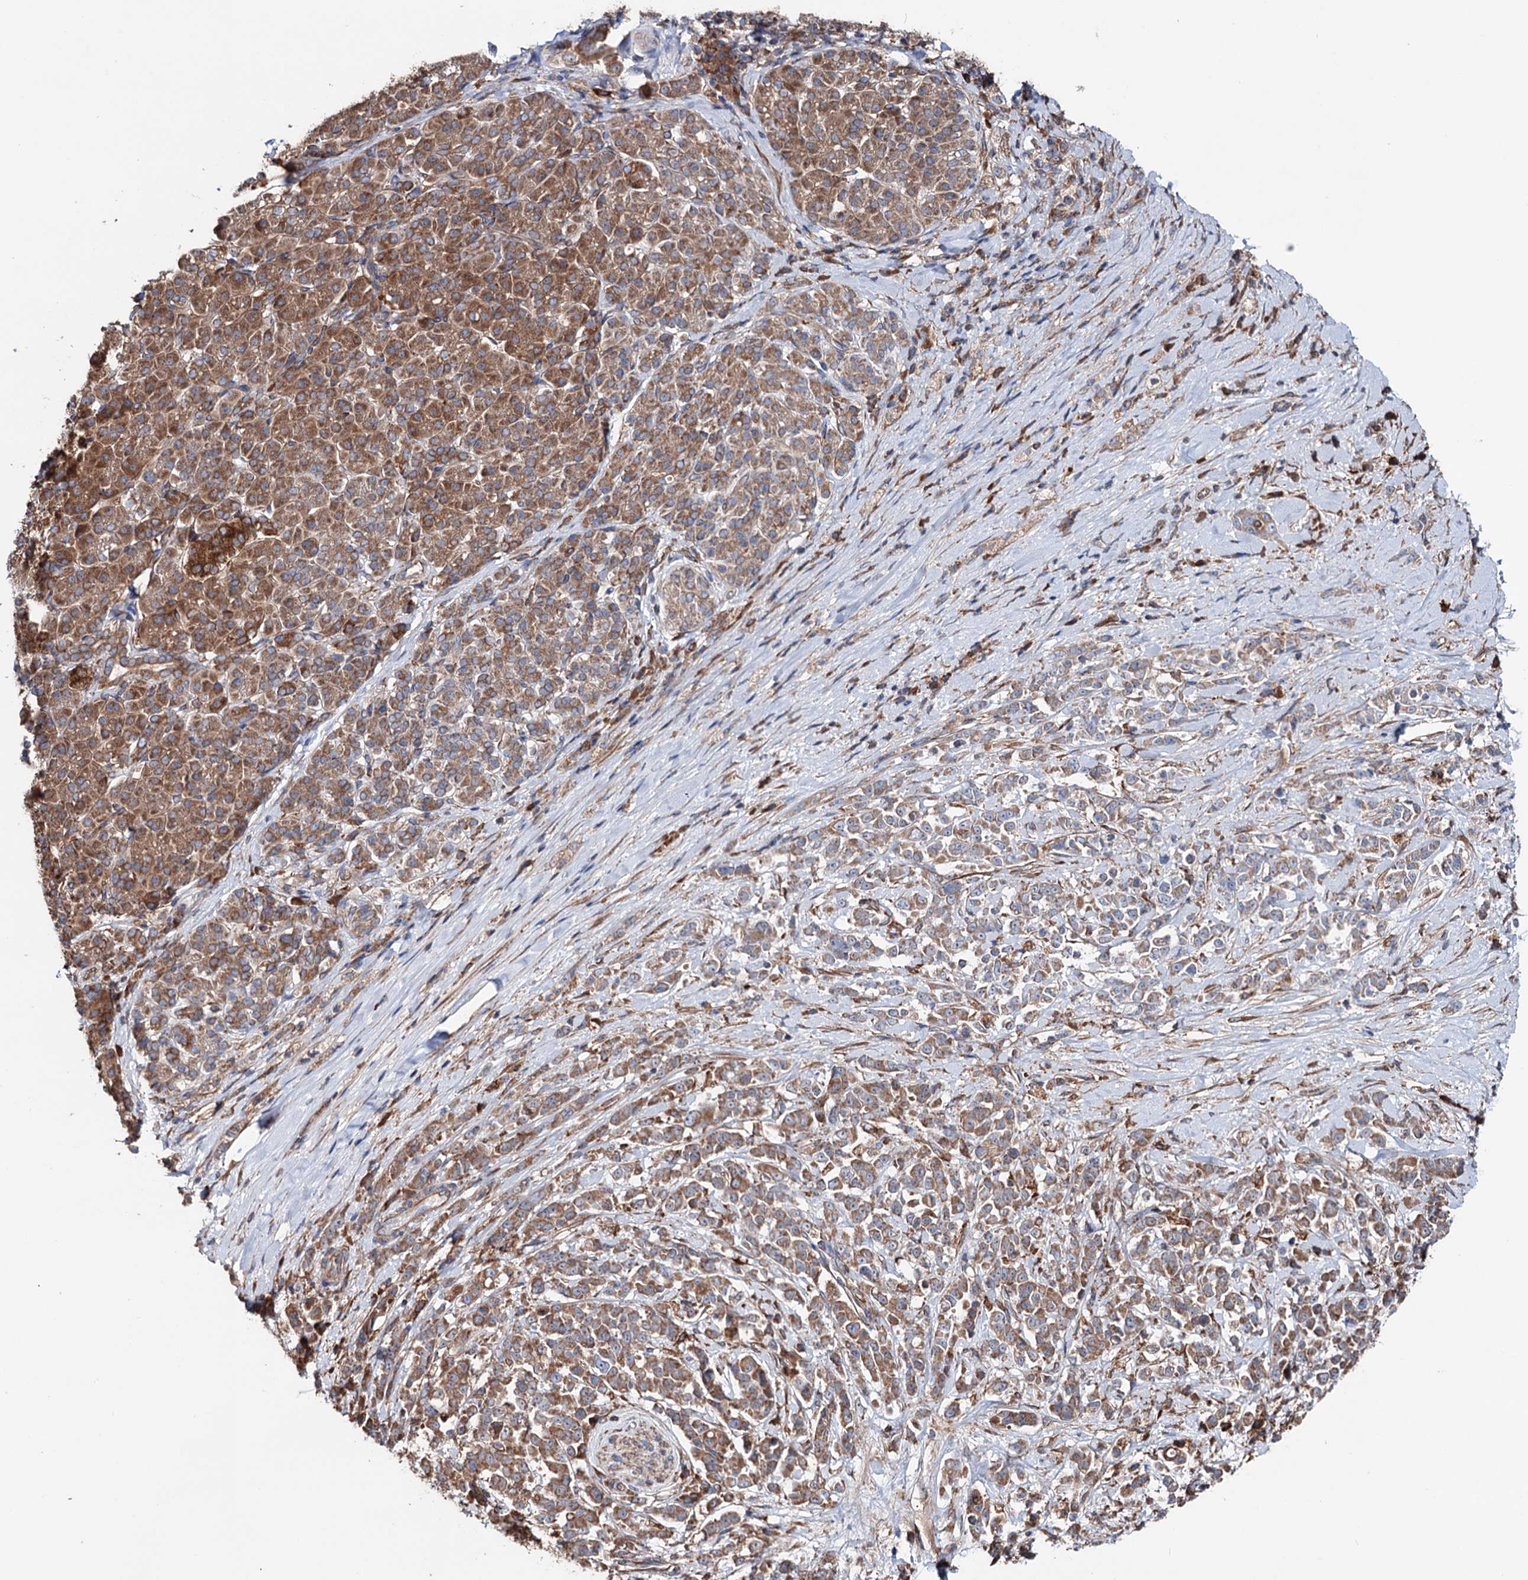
{"staining": {"intensity": "moderate", "quantity": ">75%", "location": "cytoplasmic/membranous"}, "tissue": "pancreatic cancer", "cell_type": "Tumor cells", "image_type": "cancer", "snomed": [{"axis": "morphology", "description": "Normal tissue, NOS"}, {"axis": "morphology", "description": "Adenocarcinoma, NOS"}, {"axis": "topography", "description": "Pancreas"}], "caption": "Protein staining of adenocarcinoma (pancreatic) tissue exhibits moderate cytoplasmic/membranous staining in approximately >75% of tumor cells.", "gene": "ERP29", "patient": {"sex": "female", "age": 64}}